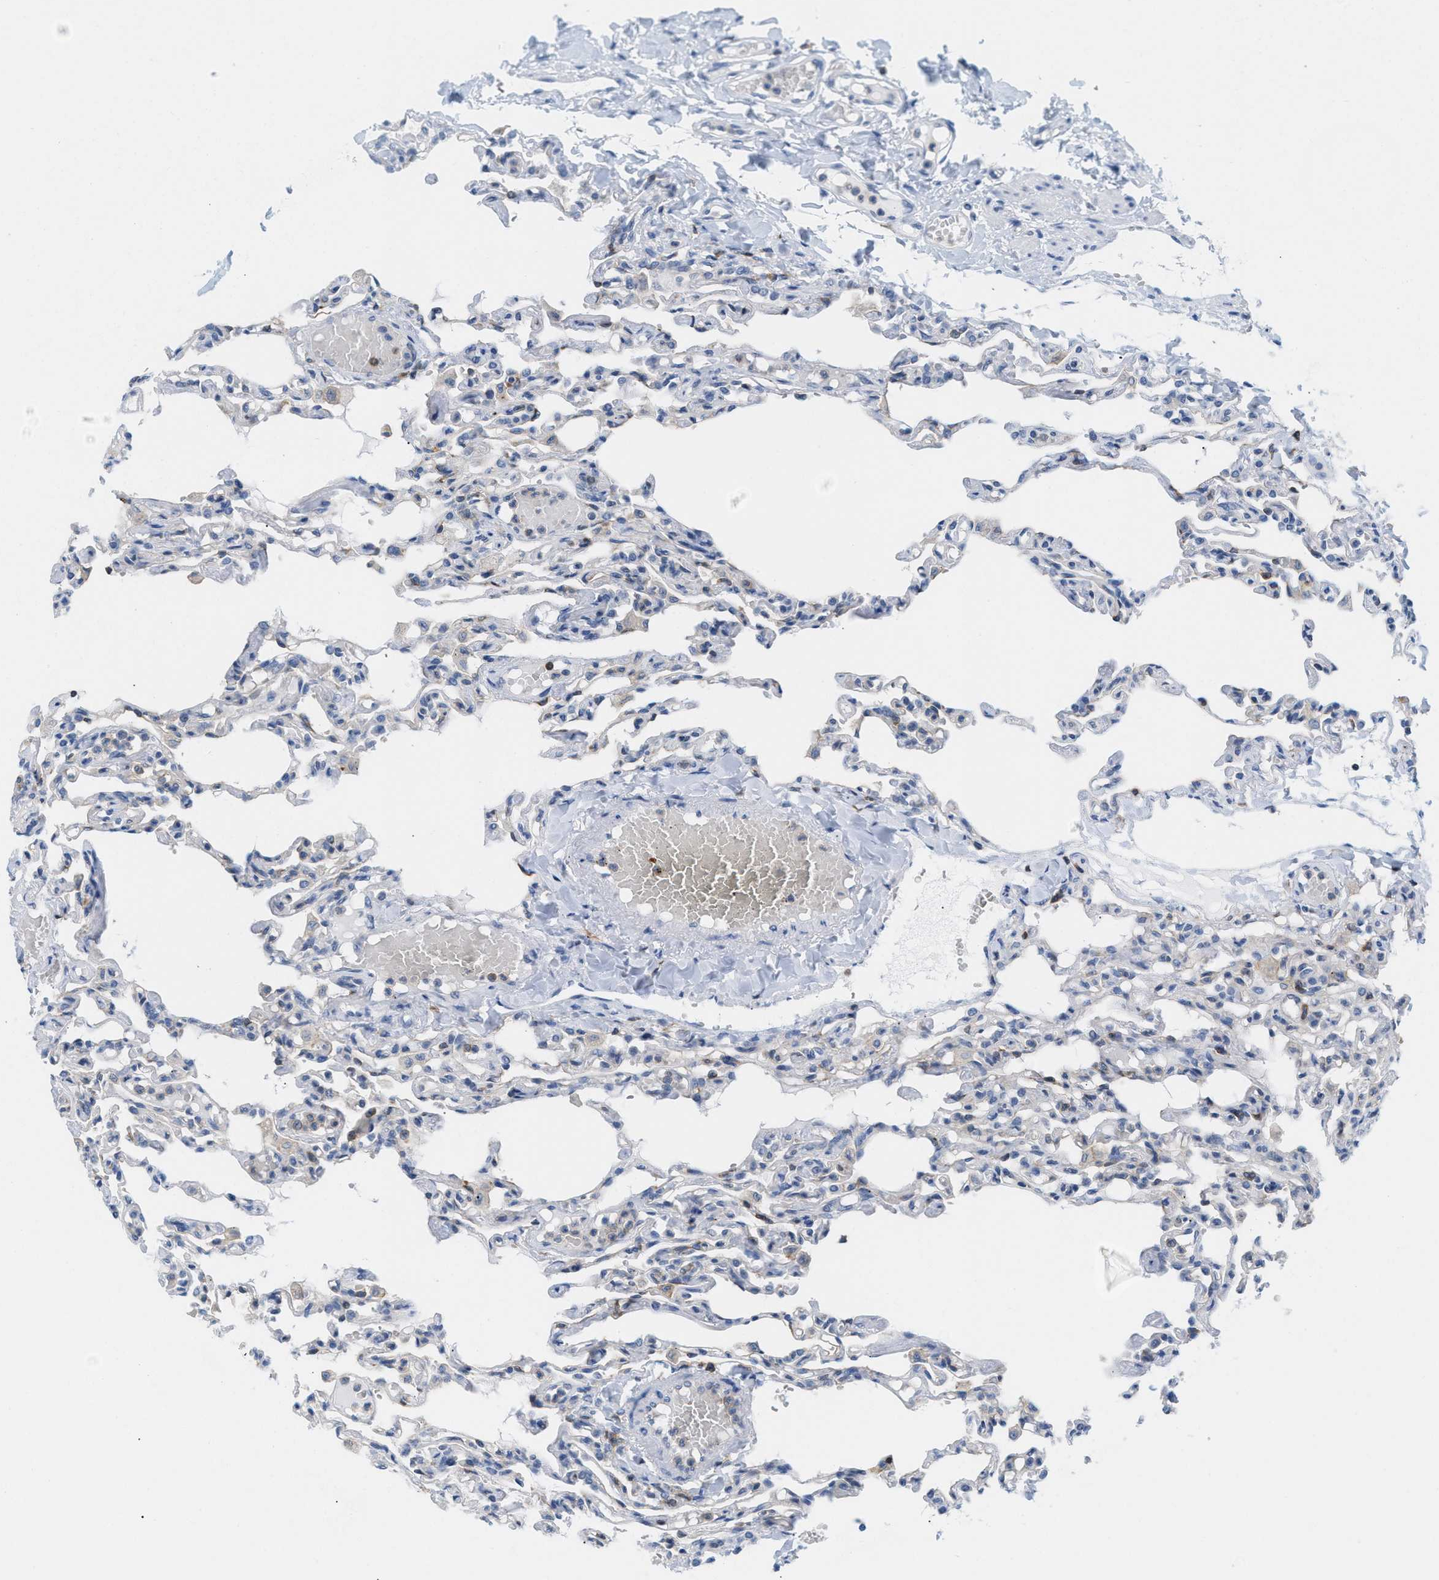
{"staining": {"intensity": "negative", "quantity": "none", "location": "none"}, "tissue": "lung", "cell_type": "Alveolar cells", "image_type": "normal", "snomed": [{"axis": "morphology", "description": "Normal tissue, NOS"}, {"axis": "topography", "description": "Lung"}], "caption": "Image shows no protein expression in alveolar cells of benign lung.", "gene": "IL16", "patient": {"sex": "male", "age": 21}}